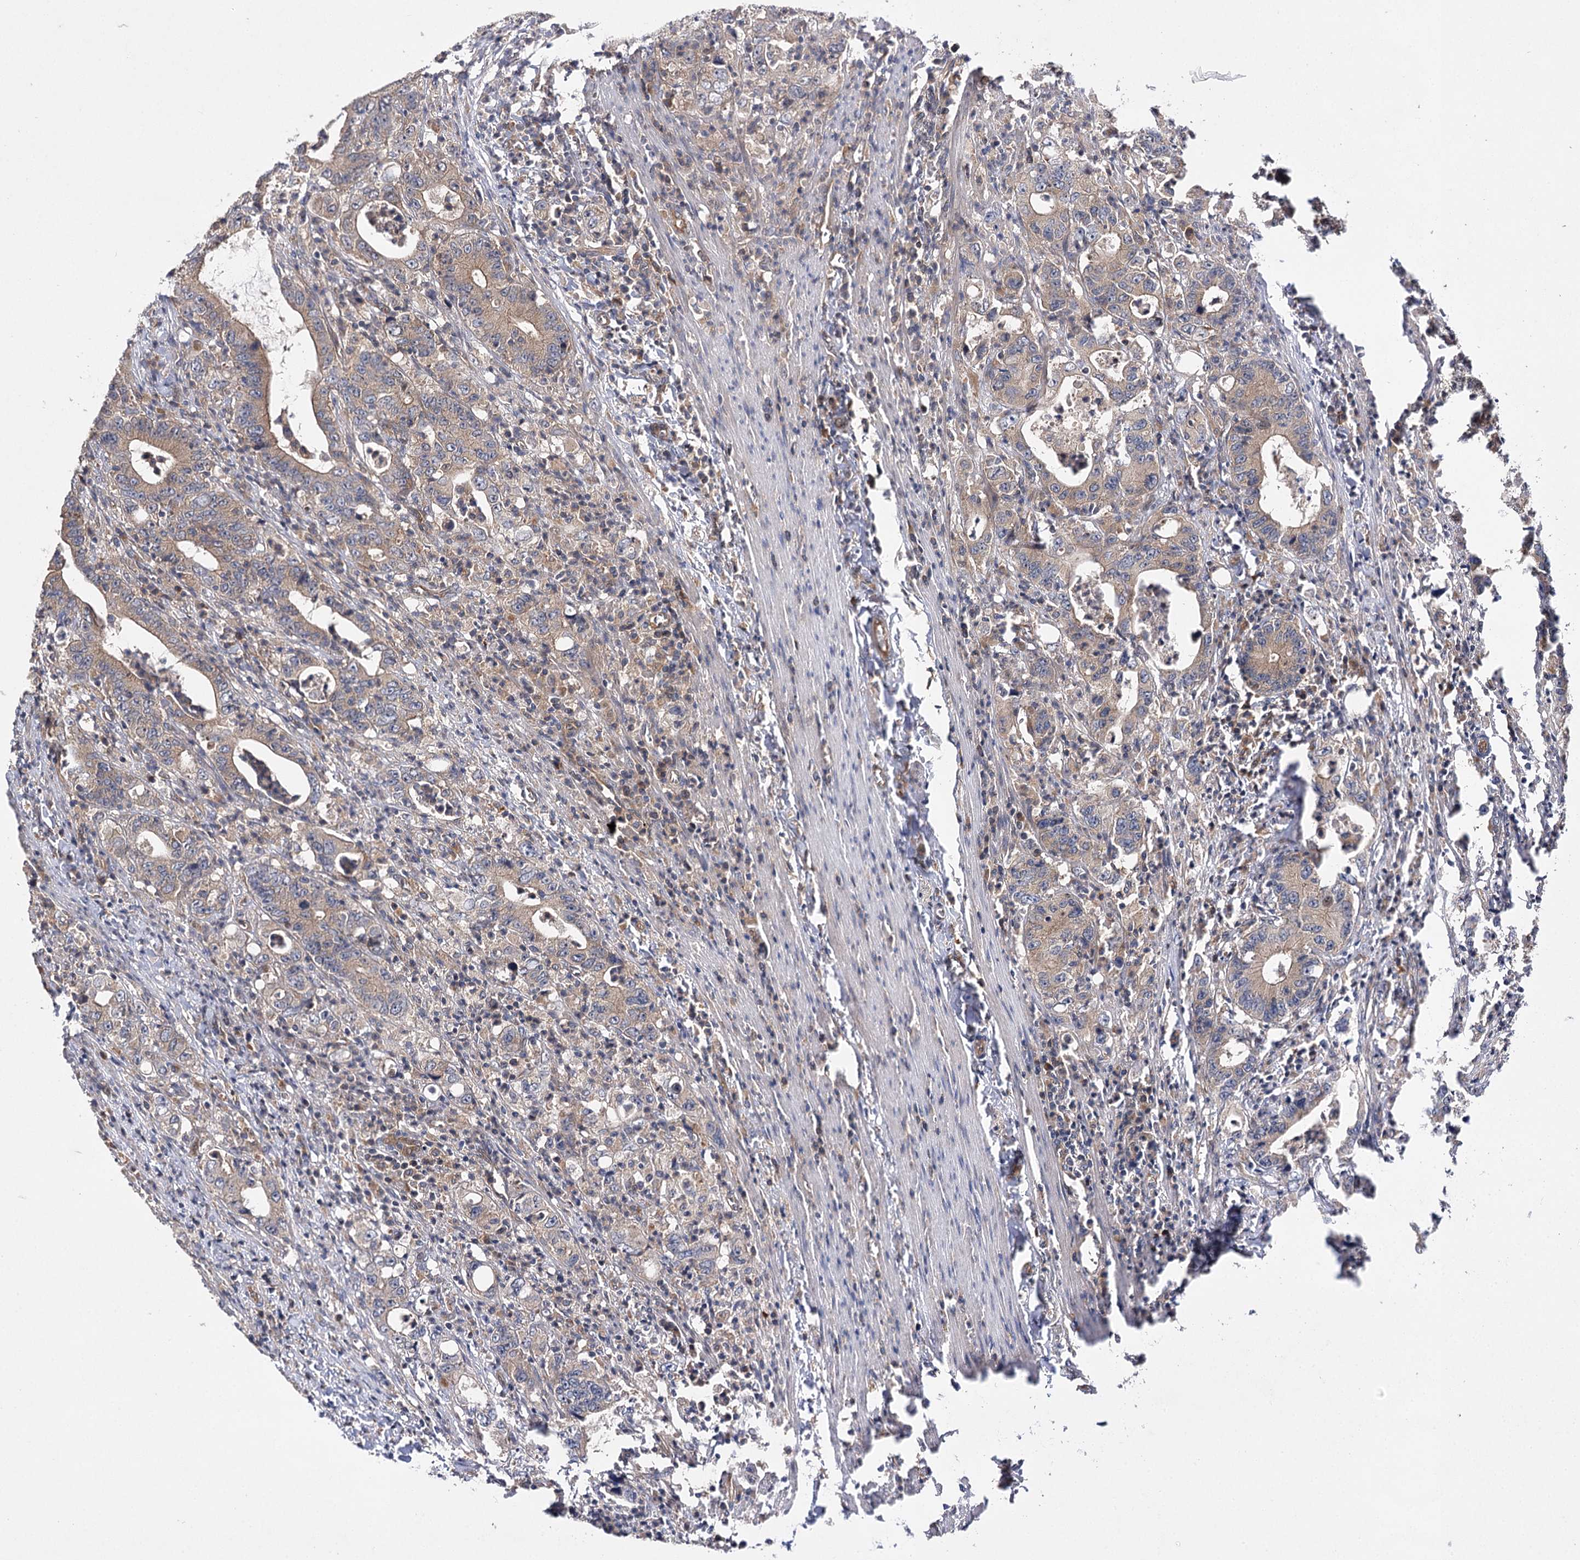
{"staining": {"intensity": "moderate", "quantity": ">75%", "location": "cytoplasmic/membranous"}, "tissue": "colorectal cancer", "cell_type": "Tumor cells", "image_type": "cancer", "snomed": [{"axis": "morphology", "description": "Adenocarcinoma, NOS"}, {"axis": "topography", "description": "Colon"}], "caption": "High-power microscopy captured an immunohistochemistry (IHC) histopathology image of colorectal cancer (adenocarcinoma), revealing moderate cytoplasmic/membranous staining in about >75% of tumor cells.", "gene": "BCR", "patient": {"sex": "female", "age": 75}}